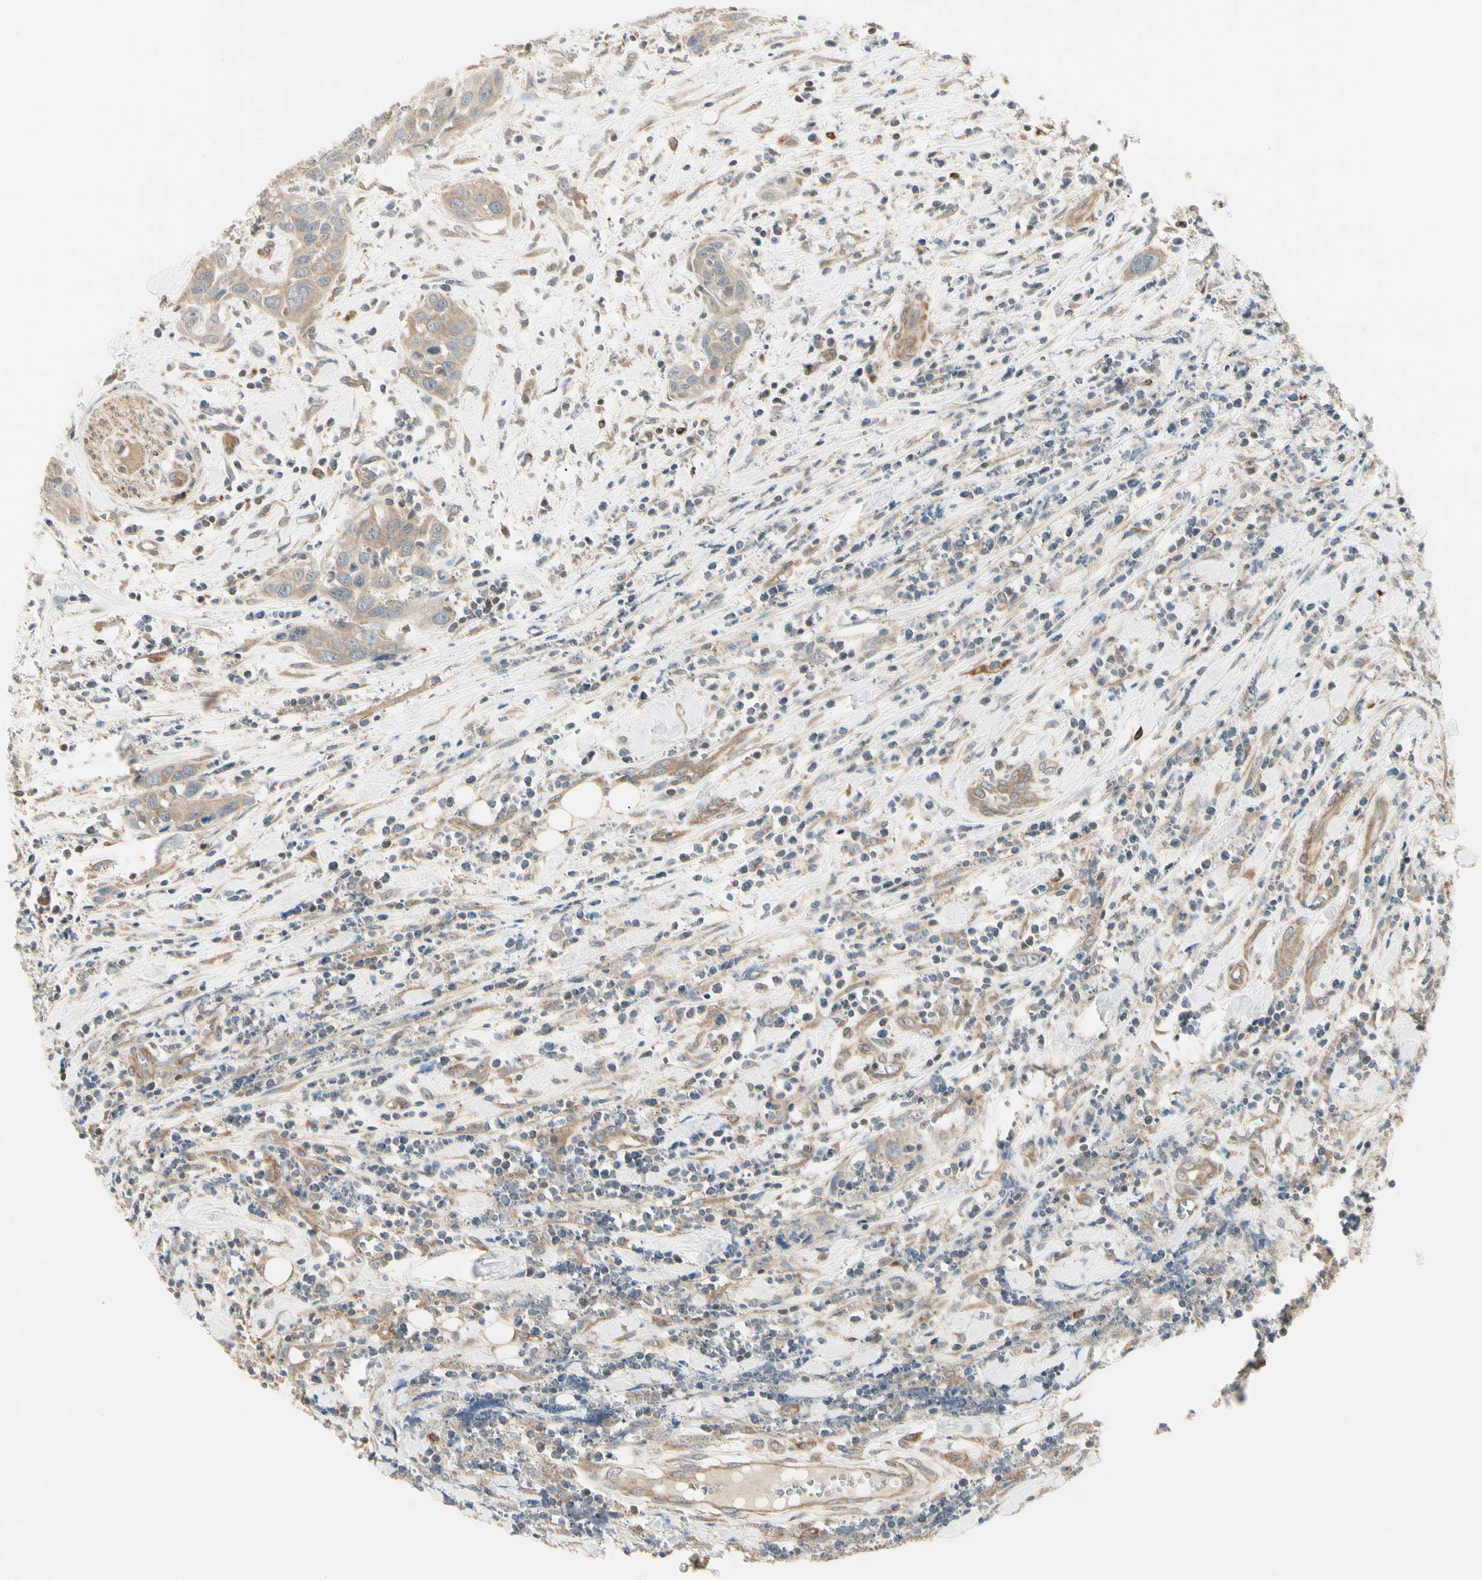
{"staining": {"intensity": "weak", "quantity": ">75%", "location": "cytoplasmic/membranous"}, "tissue": "head and neck cancer", "cell_type": "Tumor cells", "image_type": "cancer", "snomed": [{"axis": "morphology", "description": "Squamous cell carcinoma, NOS"}, {"axis": "topography", "description": "Oral tissue"}, {"axis": "topography", "description": "Head-Neck"}], "caption": "Weak cytoplasmic/membranous protein expression is appreciated in about >75% of tumor cells in head and neck squamous cell carcinoma.", "gene": "IRAG1", "patient": {"sex": "female", "age": 50}}